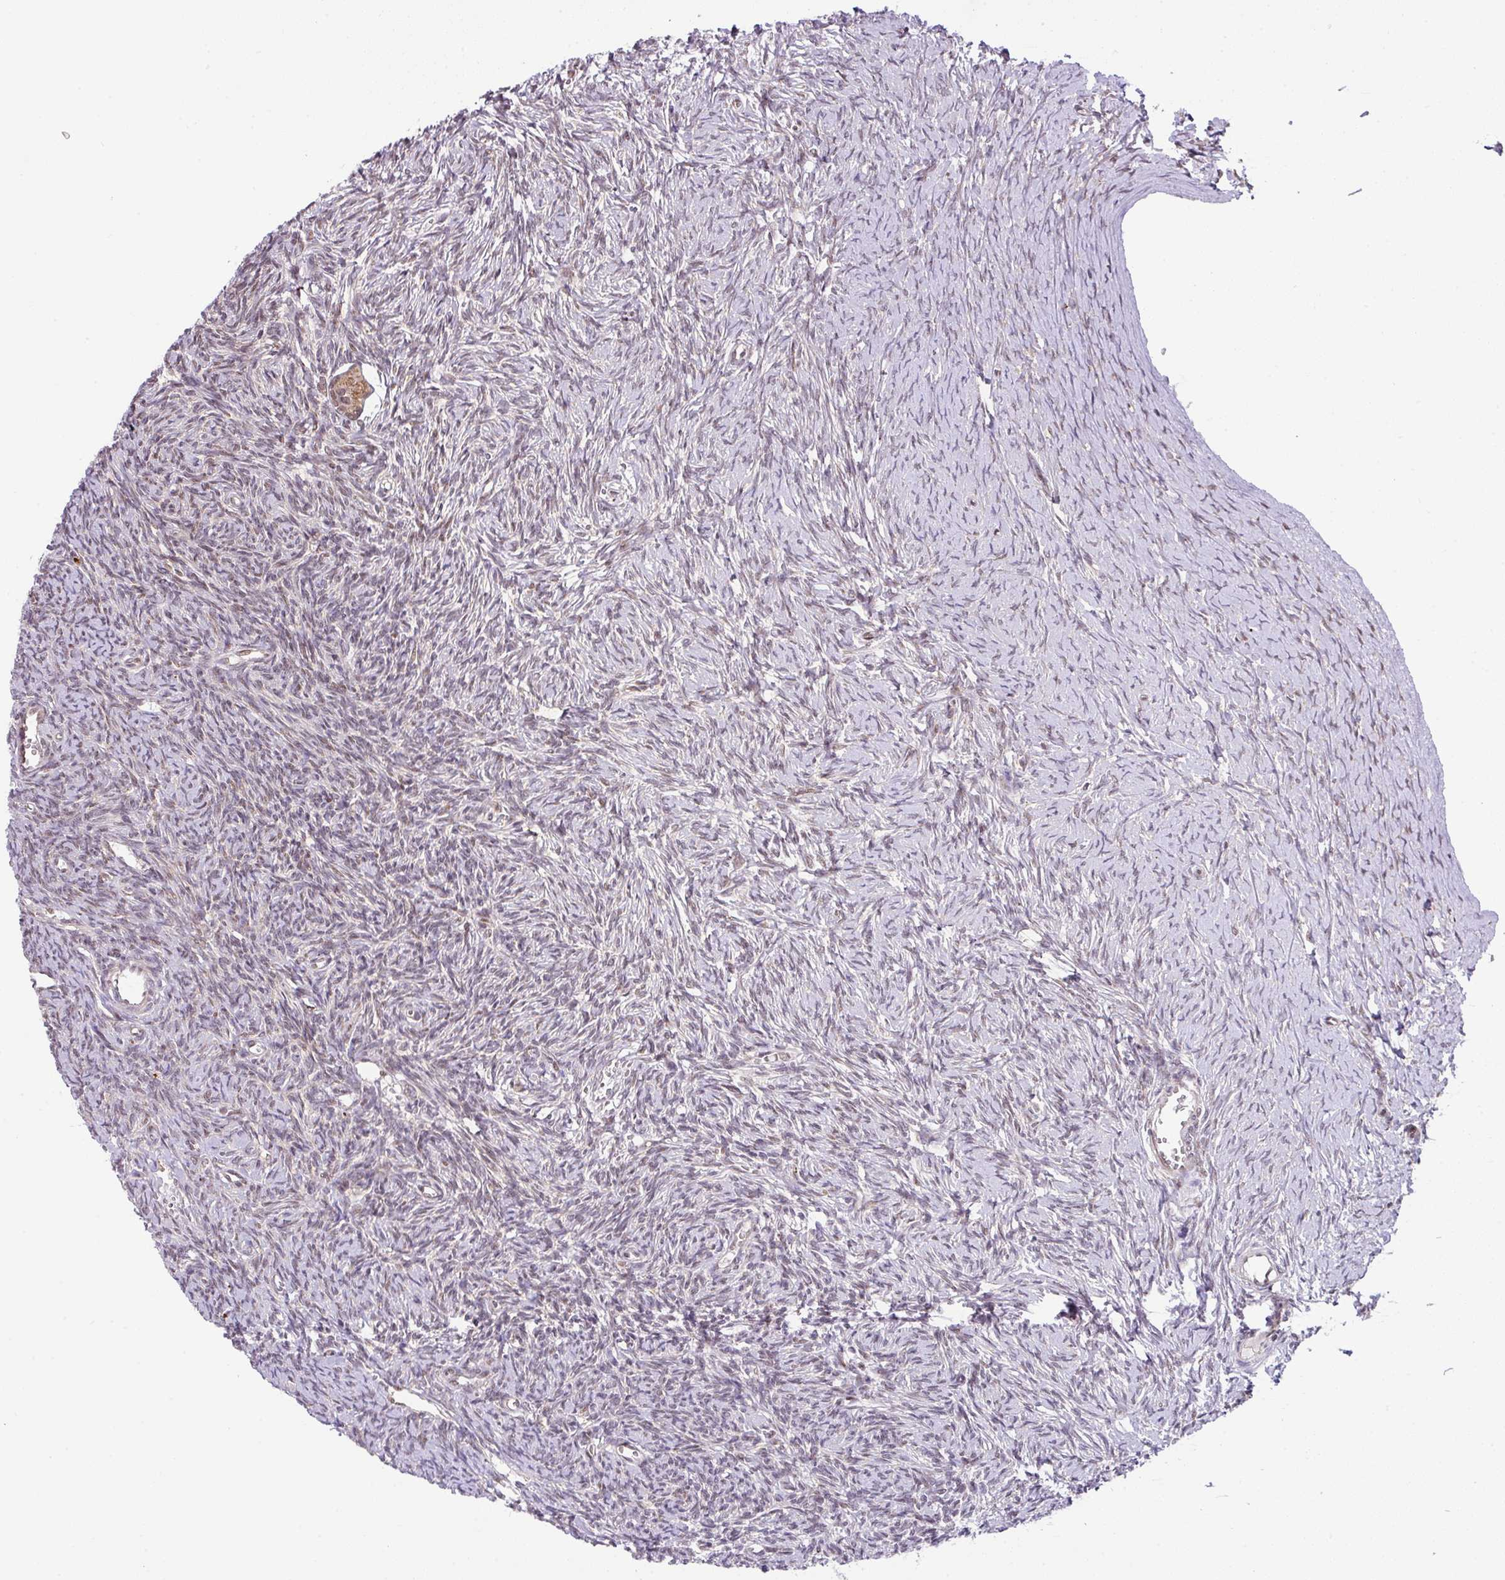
{"staining": {"intensity": "moderate", "quantity": ">75%", "location": "cytoplasmic/membranous,nuclear"}, "tissue": "ovary", "cell_type": "Follicle cells", "image_type": "normal", "snomed": [{"axis": "morphology", "description": "Normal tissue, NOS"}, {"axis": "topography", "description": "Ovary"}], "caption": "An image showing moderate cytoplasmic/membranous,nuclear staining in about >75% of follicle cells in benign ovary, as visualized by brown immunohistochemical staining.", "gene": "PLK1", "patient": {"sex": "female", "age": 39}}